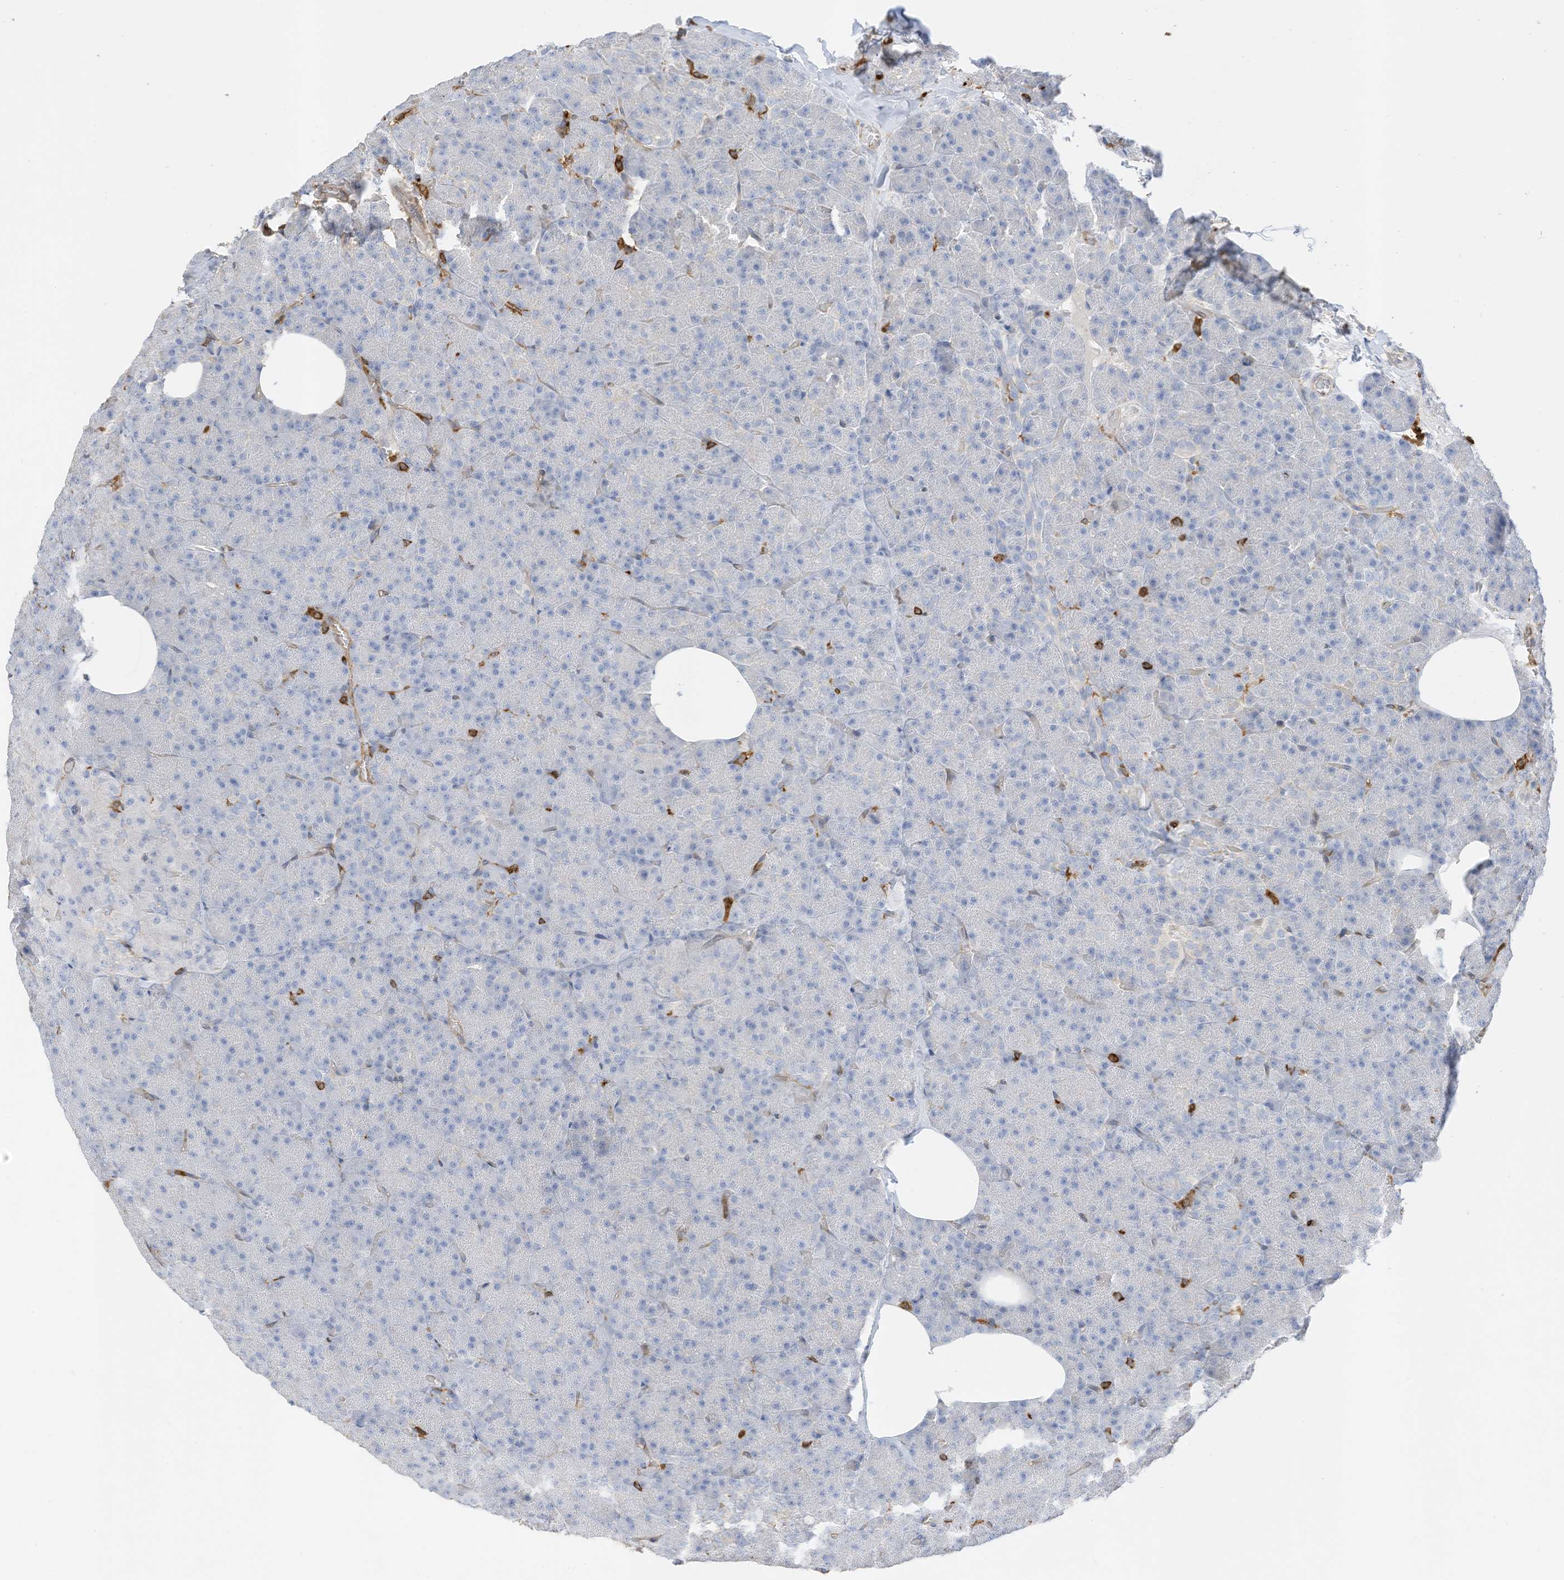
{"staining": {"intensity": "negative", "quantity": "none", "location": "none"}, "tissue": "pancreas", "cell_type": "Exocrine glandular cells", "image_type": "normal", "snomed": [{"axis": "morphology", "description": "Normal tissue, NOS"}, {"axis": "morphology", "description": "Carcinoid, malignant, NOS"}, {"axis": "topography", "description": "Pancreas"}], "caption": "DAB immunohistochemical staining of normal pancreas shows no significant staining in exocrine glandular cells.", "gene": "ARHGAP25", "patient": {"sex": "female", "age": 35}}